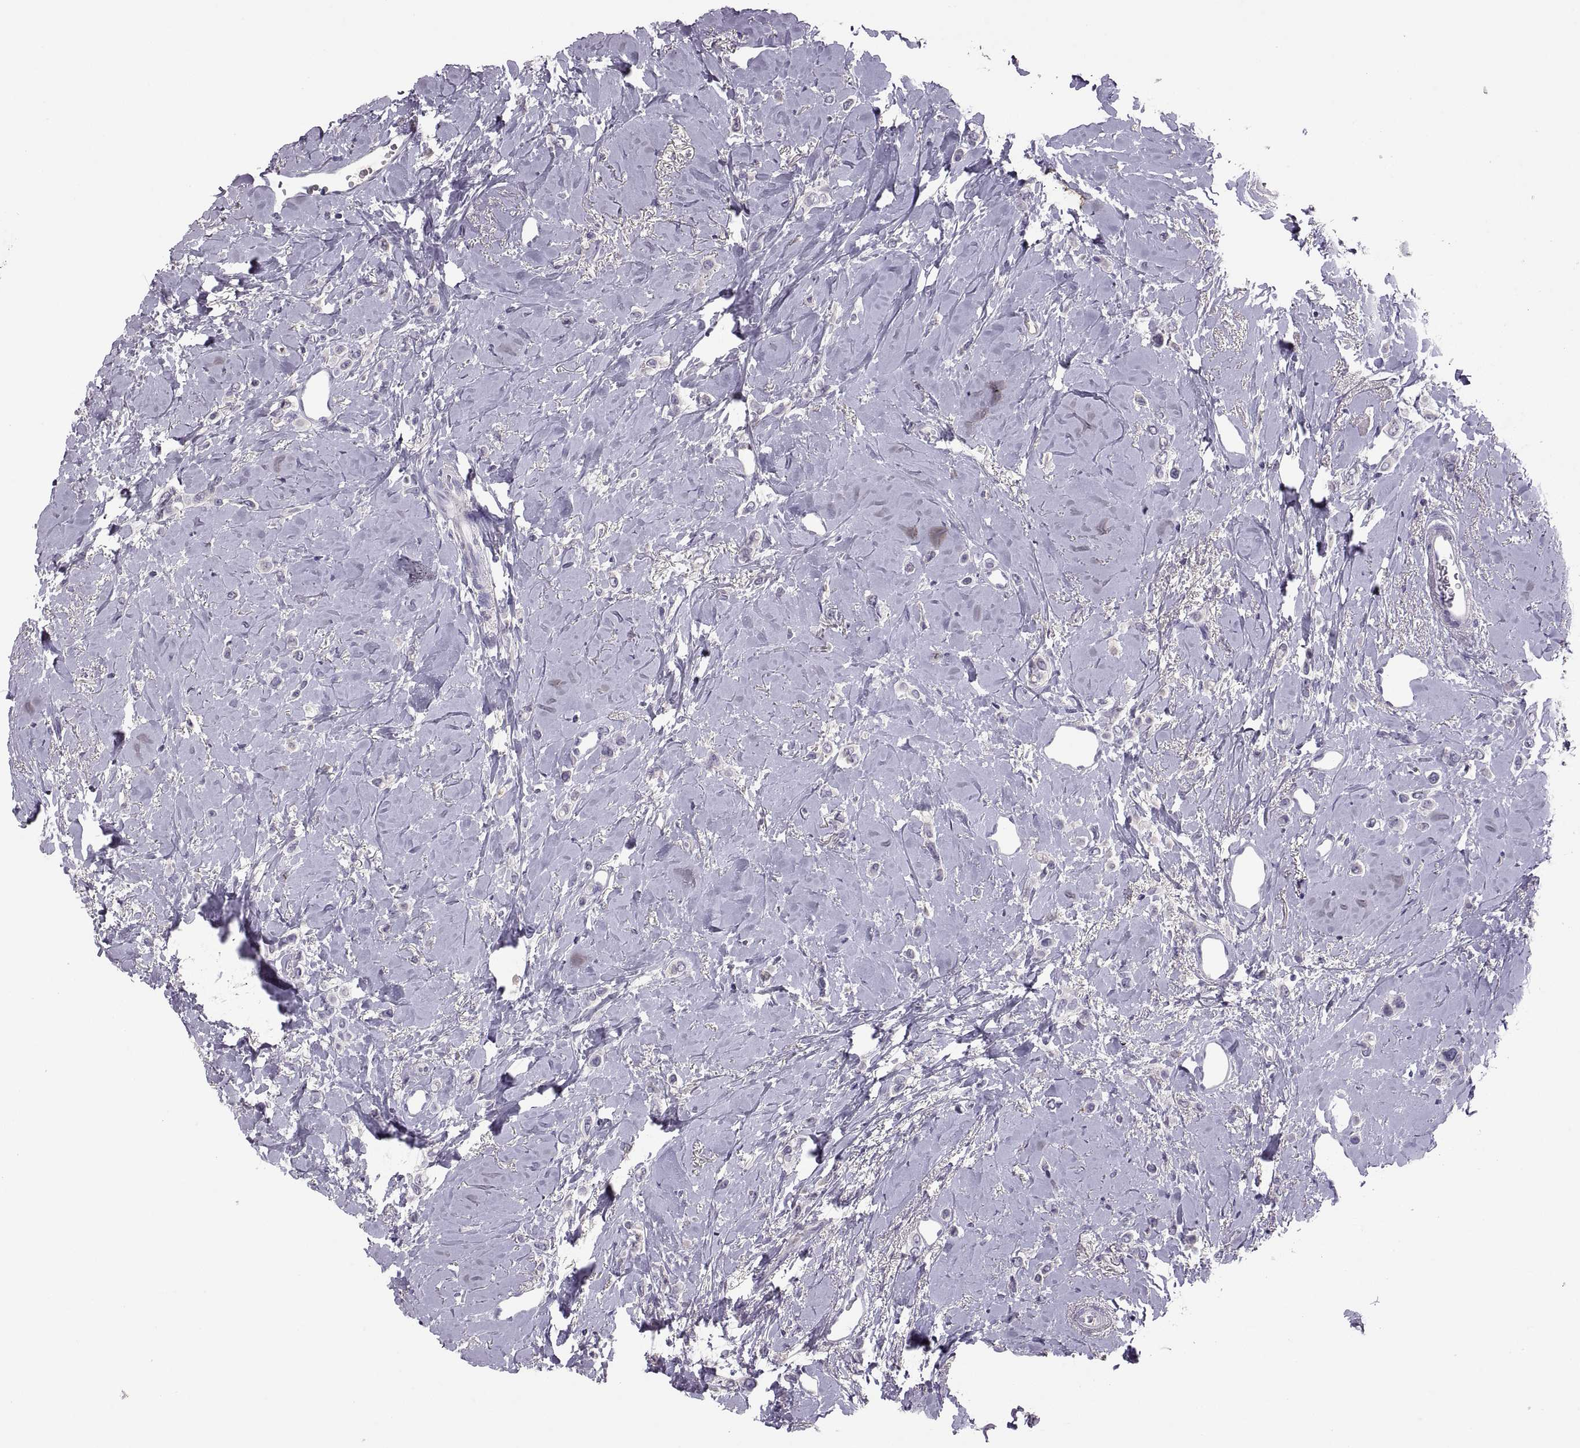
{"staining": {"intensity": "negative", "quantity": "none", "location": "none"}, "tissue": "breast cancer", "cell_type": "Tumor cells", "image_type": "cancer", "snomed": [{"axis": "morphology", "description": "Lobular carcinoma"}, {"axis": "topography", "description": "Breast"}], "caption": "An image of human breast lobular carcinoma is negative for staining in tumor cells. (DAB (3,3'-diaminobenzidine) IHC visualized using brightfield microscopy, high magnification).", "gene": "TBX19", "patient": {"sex": "female", "age": 66}}